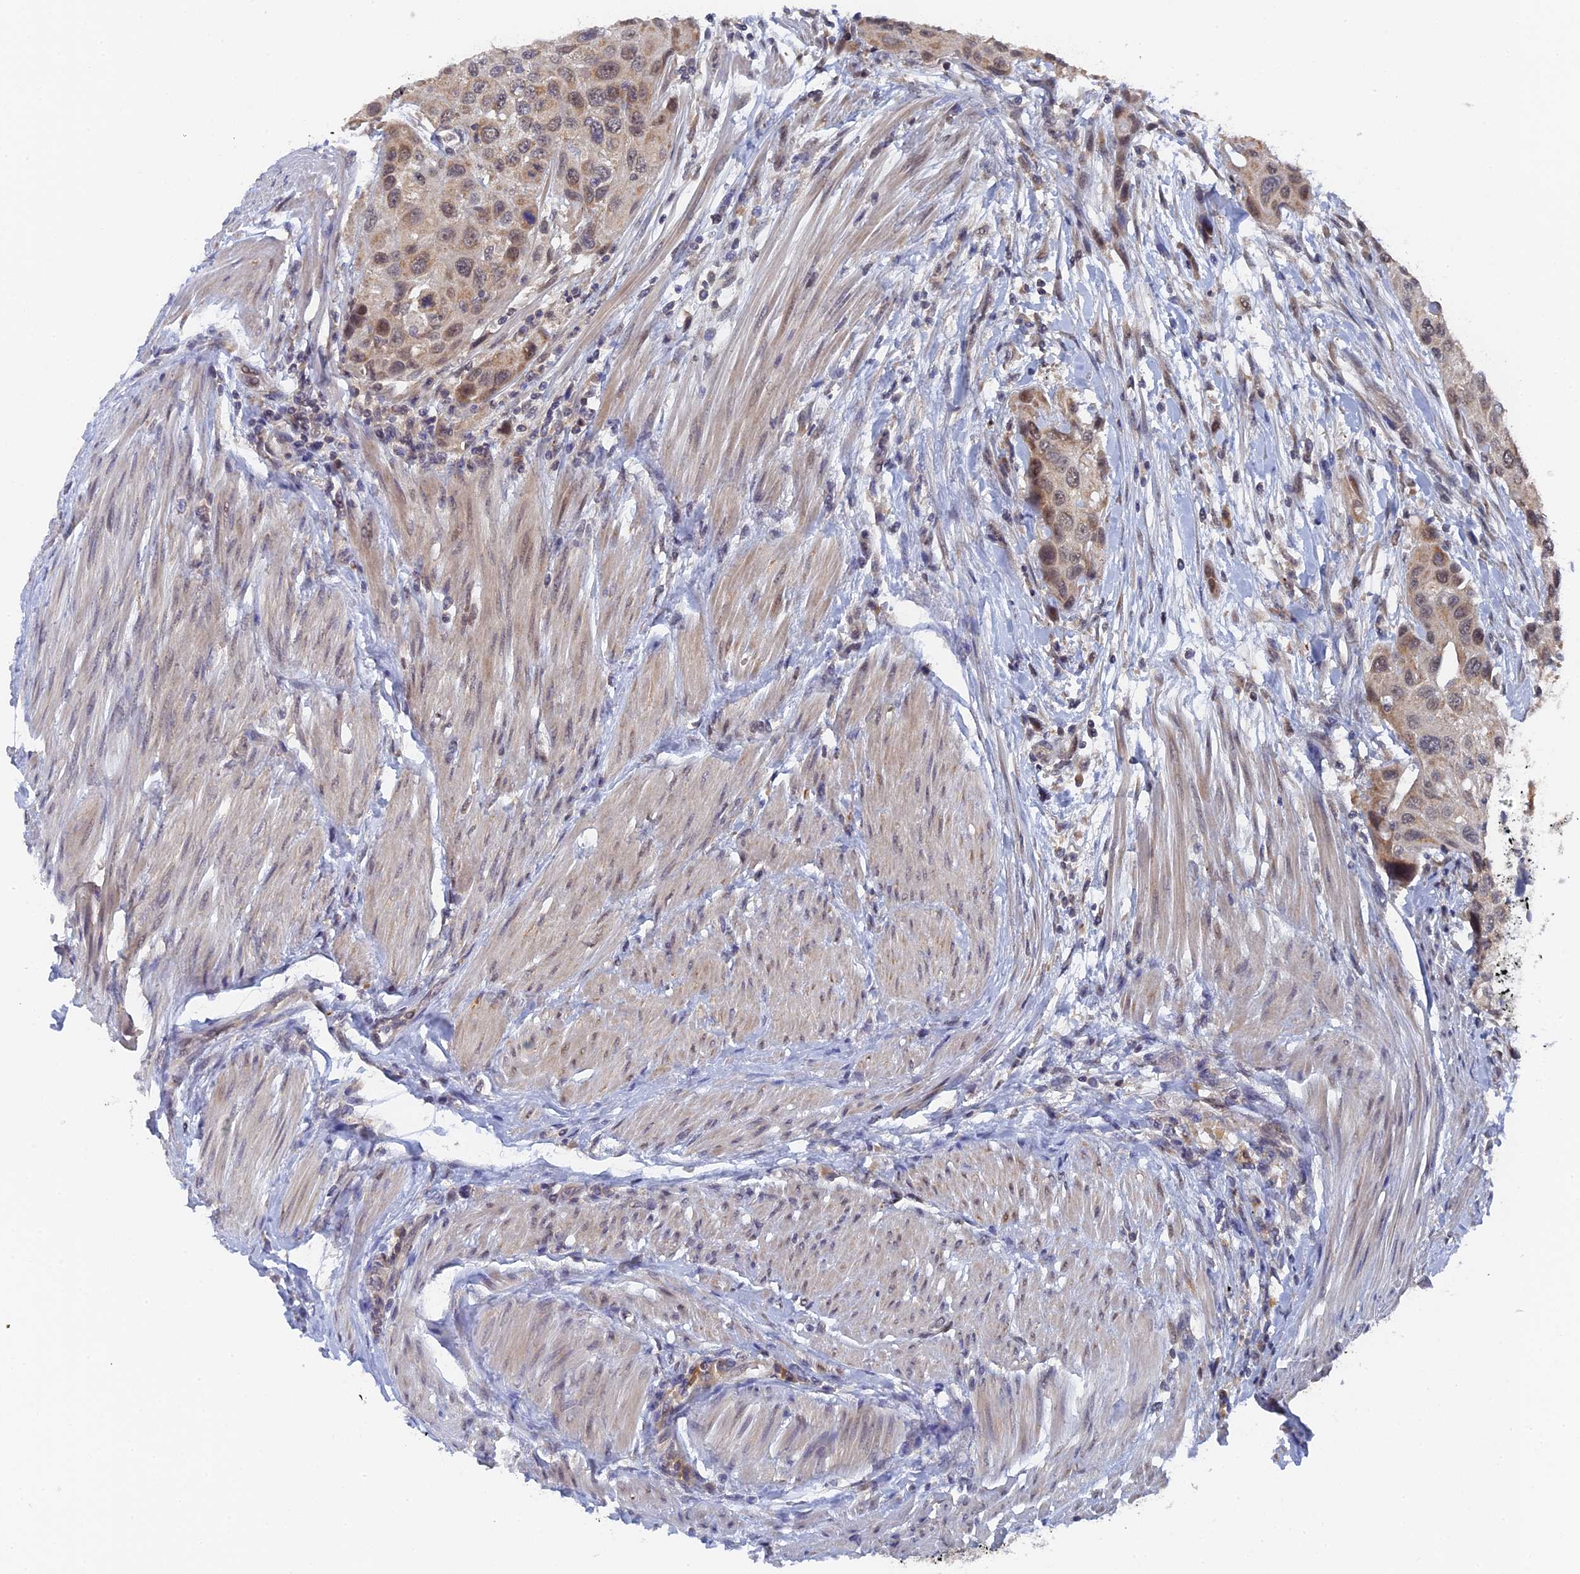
{"staining": {"intensity": "weak", "quantity": "25%-75%", "location": "cytoplasmic/membranous,nuclear"}, "tissue": "urothelial cancer", "cell_type": "Tumor cells", "image_type": "cancer", "snomed": [{"axis": "morphology", "description": "Normal tissue, NOS"}, {"axis": "morphology", "description": "Urothelial carcinoma, High grade"}, {"axis": "topography", "description": "Vascular tissue"}, {"axis": "topography", "description": "Urinary bladder"}], "caption": "Immunohistochemical staining of human urothelial cancer shows low levels of weak cytoplasmic/membranous and nuclear protein staining in approximately 25%-75% of tumor cells.", "gene": "MIGA2", "patient": {"sex": "female", "age": 56}}